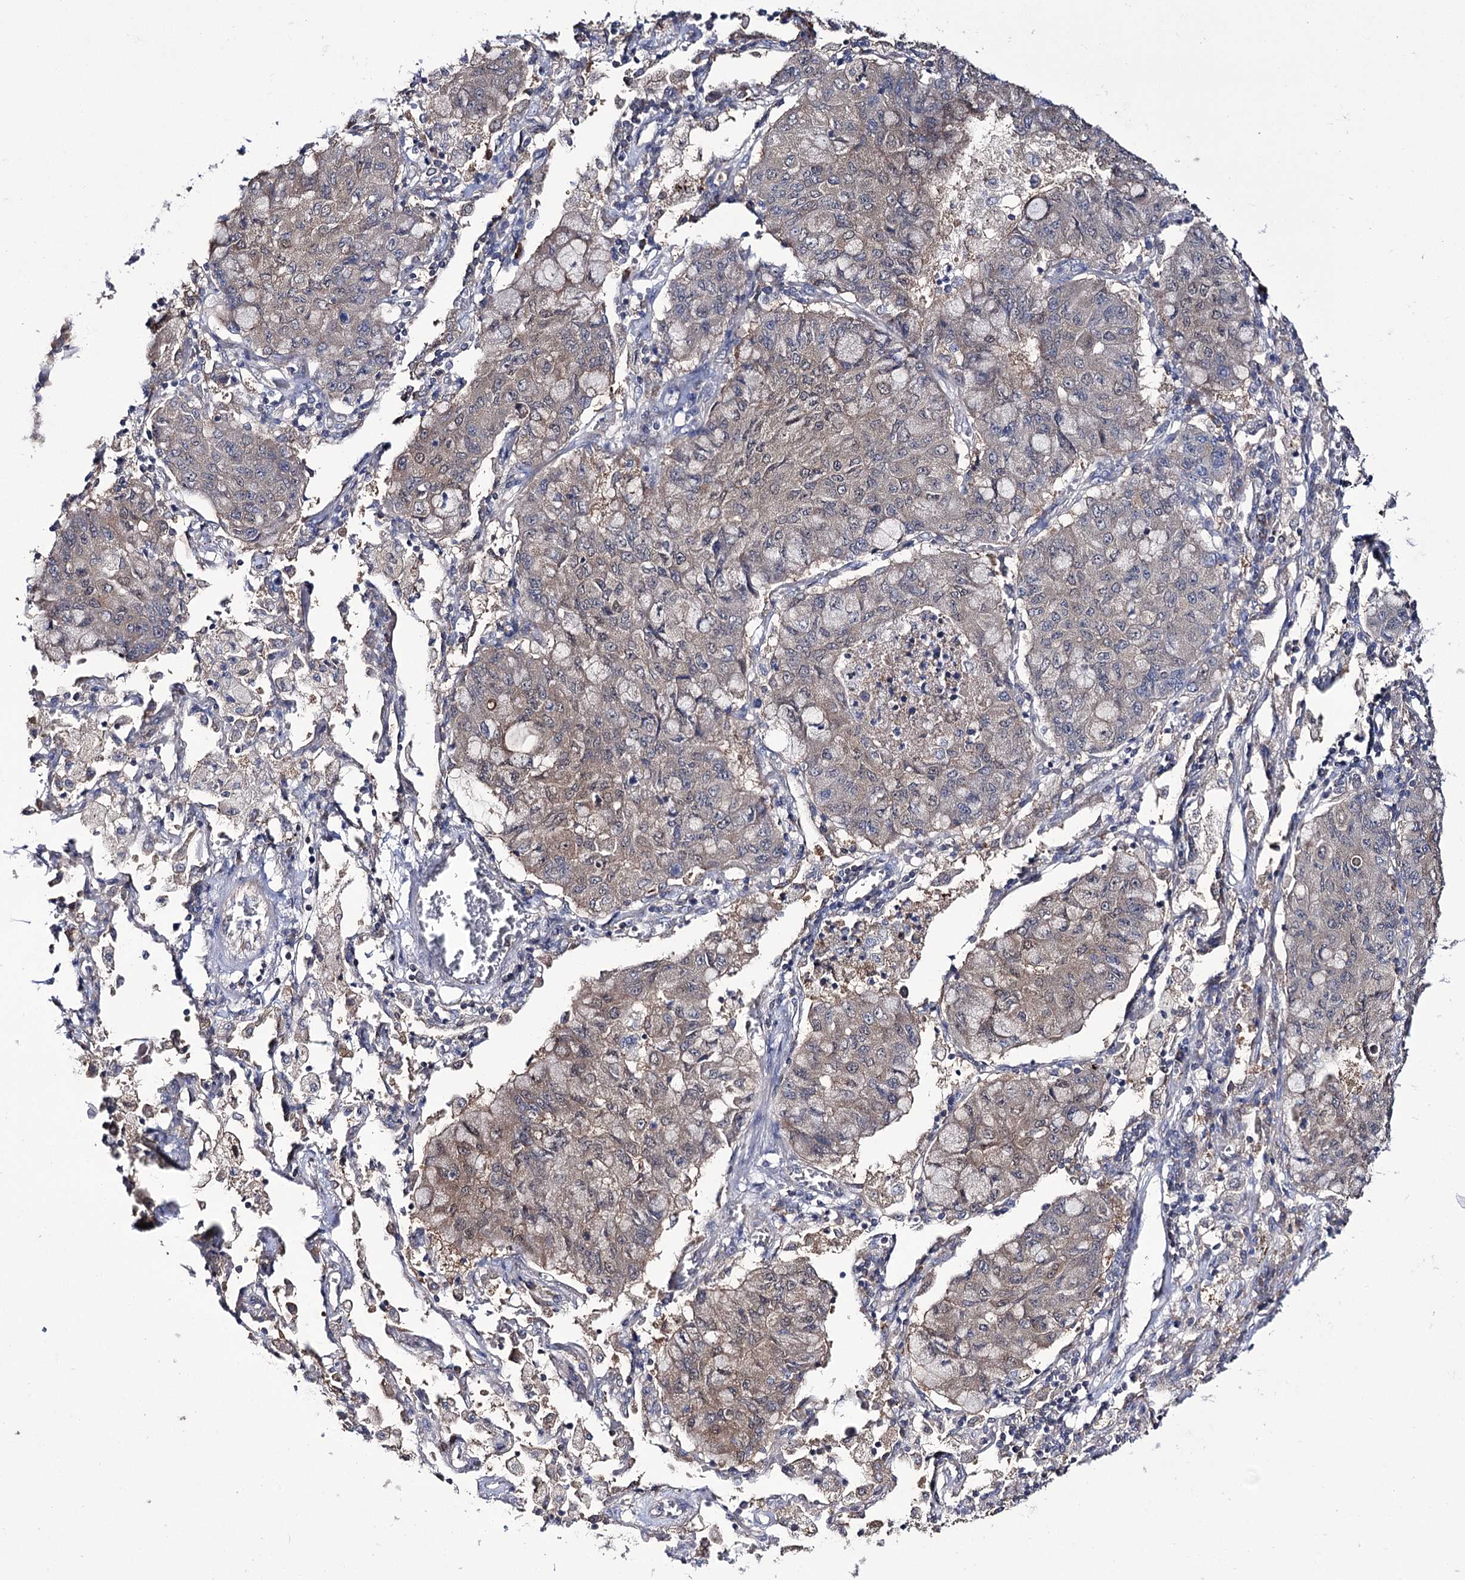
{"staining": {"intensity": "weak", "quantity": ">75%", "location": "cytoplasmic/membranous"}, "tissue": "lung cancer", "cell_type": "Tumor cells", "image_type": "cancer", "snomed": [{"axis": "morphology", "description": "Squamous cell carcinoma, NOS"}, {"axis": "topography", "description": "Lung"}], "caption": "Lung squamous cell carcinoma stained with a protein marker shows weak staining in tumor cells.", "gene": "PTER", "patient": {"sex": "male", "age": 74}}